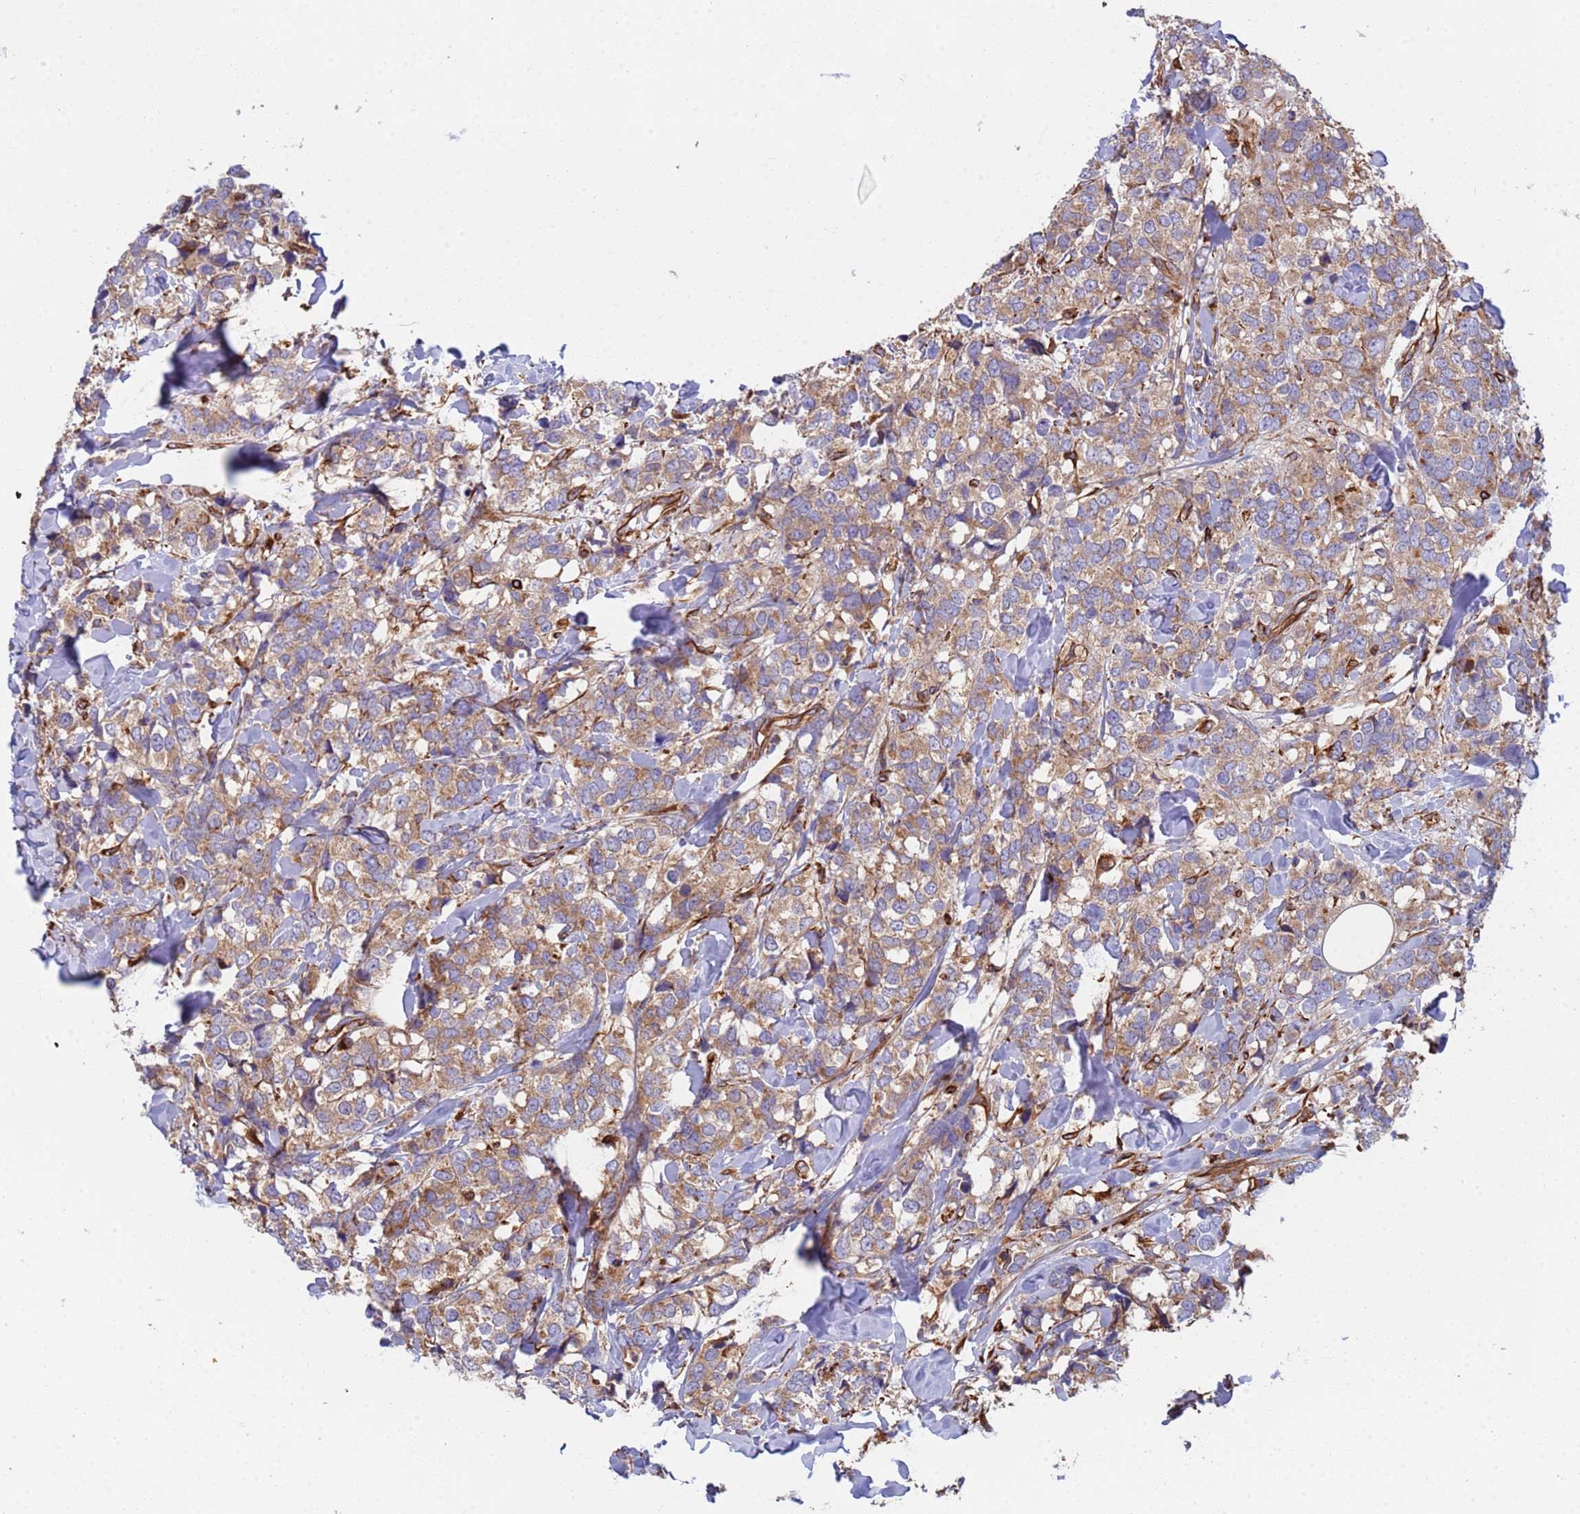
{"staining": {"intensity": "weak", "quantity": ">75%", "location": "cytoplasmic/membranous"}, "tissue": "breast cancer", "cell_type": "Tumor cells", "image_type": "cancer", "snomed": [{"axis": "morphology", "description": "Lobular carcinoma"}, {"axis": "topography", "description": "Breast"}], "caption": "This is an image of IHC staining of breast cancer (lobular carcinoma), which shows weak staining in the cytoplasmic/membranous of tumor cells.", "gene": "NUDT12", "patient": {"sex": "female", "age": 59}}